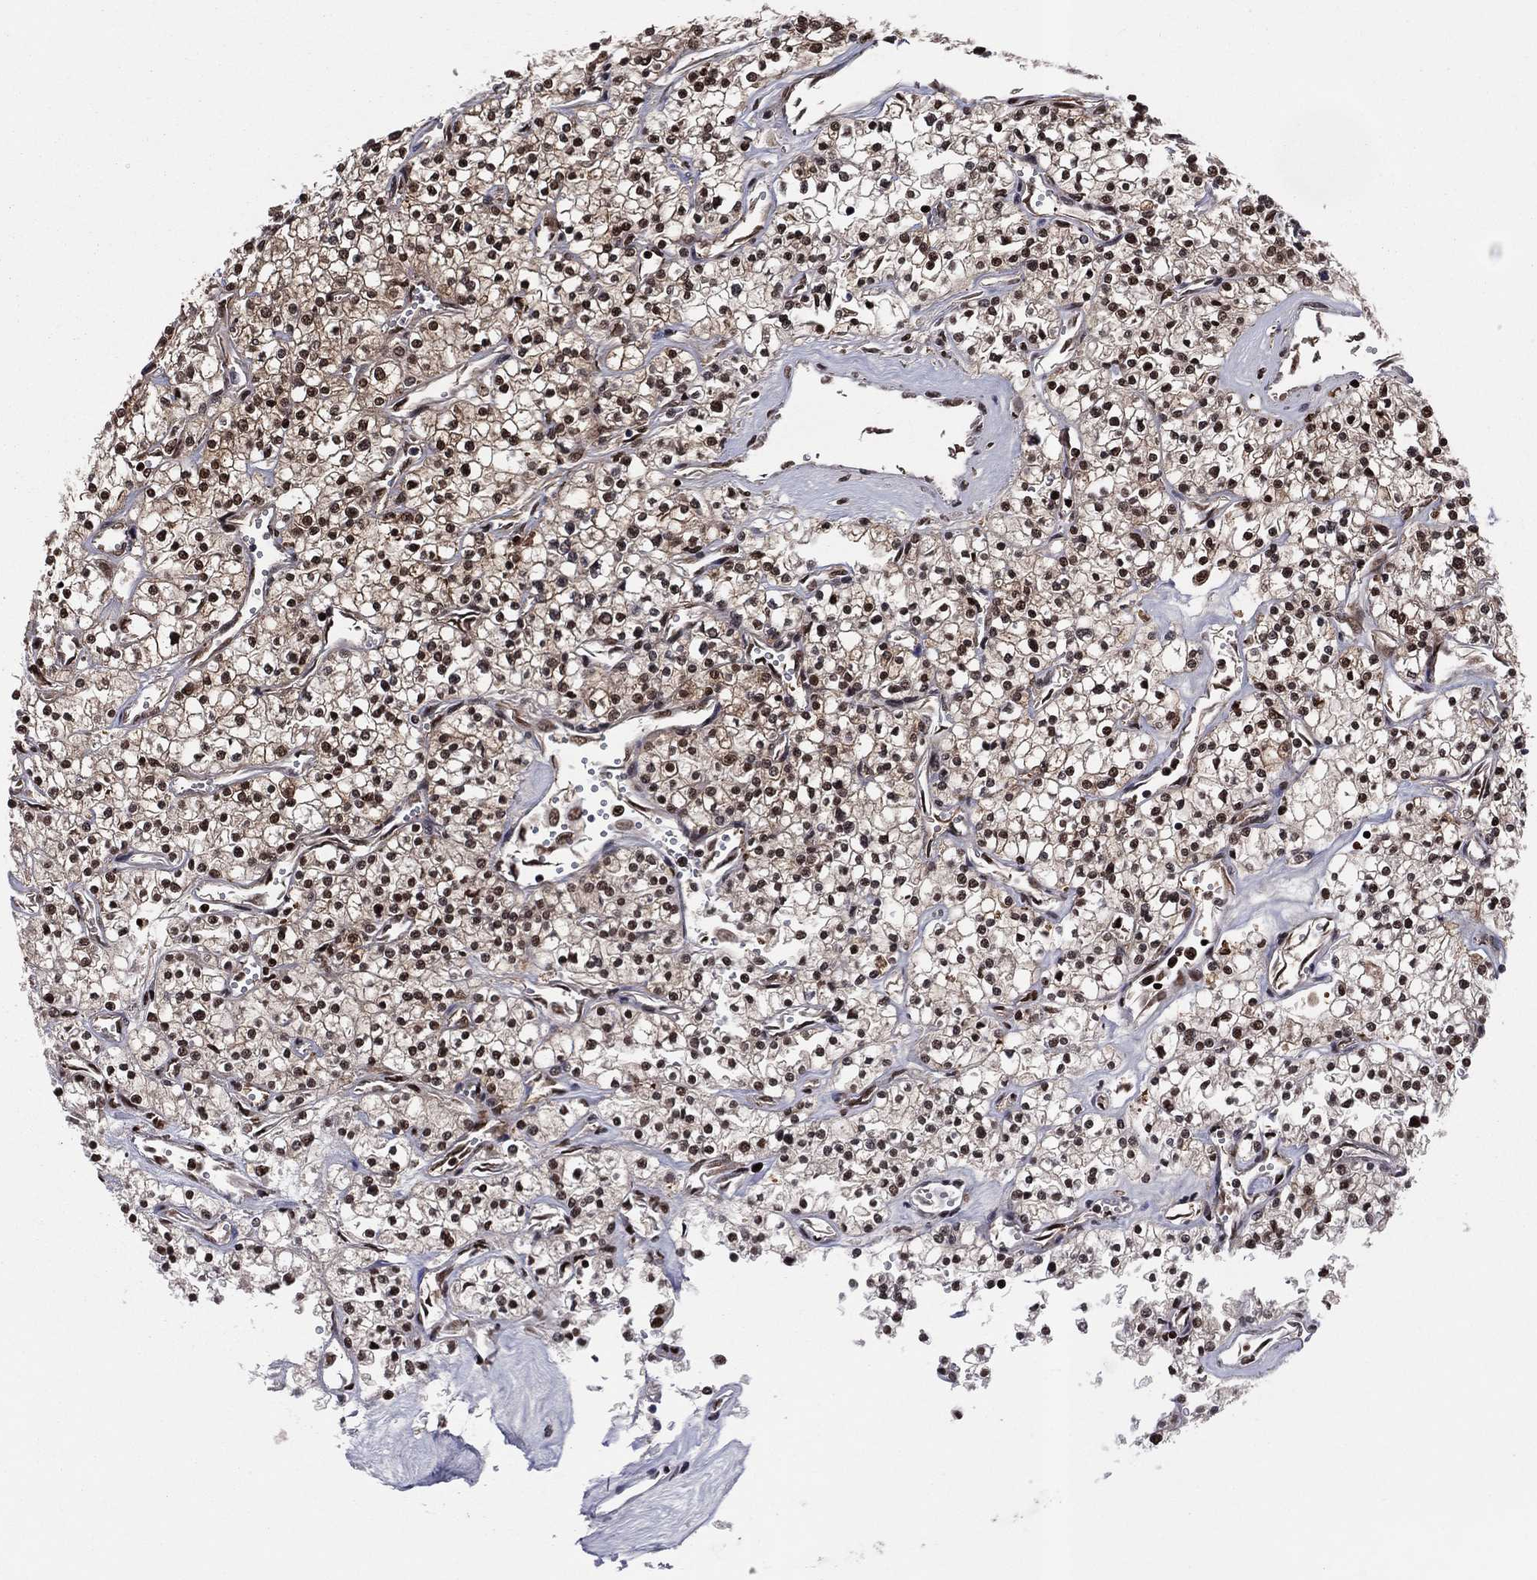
{"staining": {"intensity": "strong", "quantity": ">75%", "location": "nuclear"}, "tissue": "renal cancer", "cell_type": "Tumor cells", "image_type": "cancer", "snomed": [{"axis": "morphology", "description": "Adenocarcinoma, NOS"}, {"axis": "topography", "description": "Kidney"}], "caption": "Adenocarcinoma (renal) was stained to show a protein in brown. There is high levels of strong nuclear staining in about >75% of tumor cells.", "gene": "PSMA1", "patient": {"sex": "male", "age": 80}}